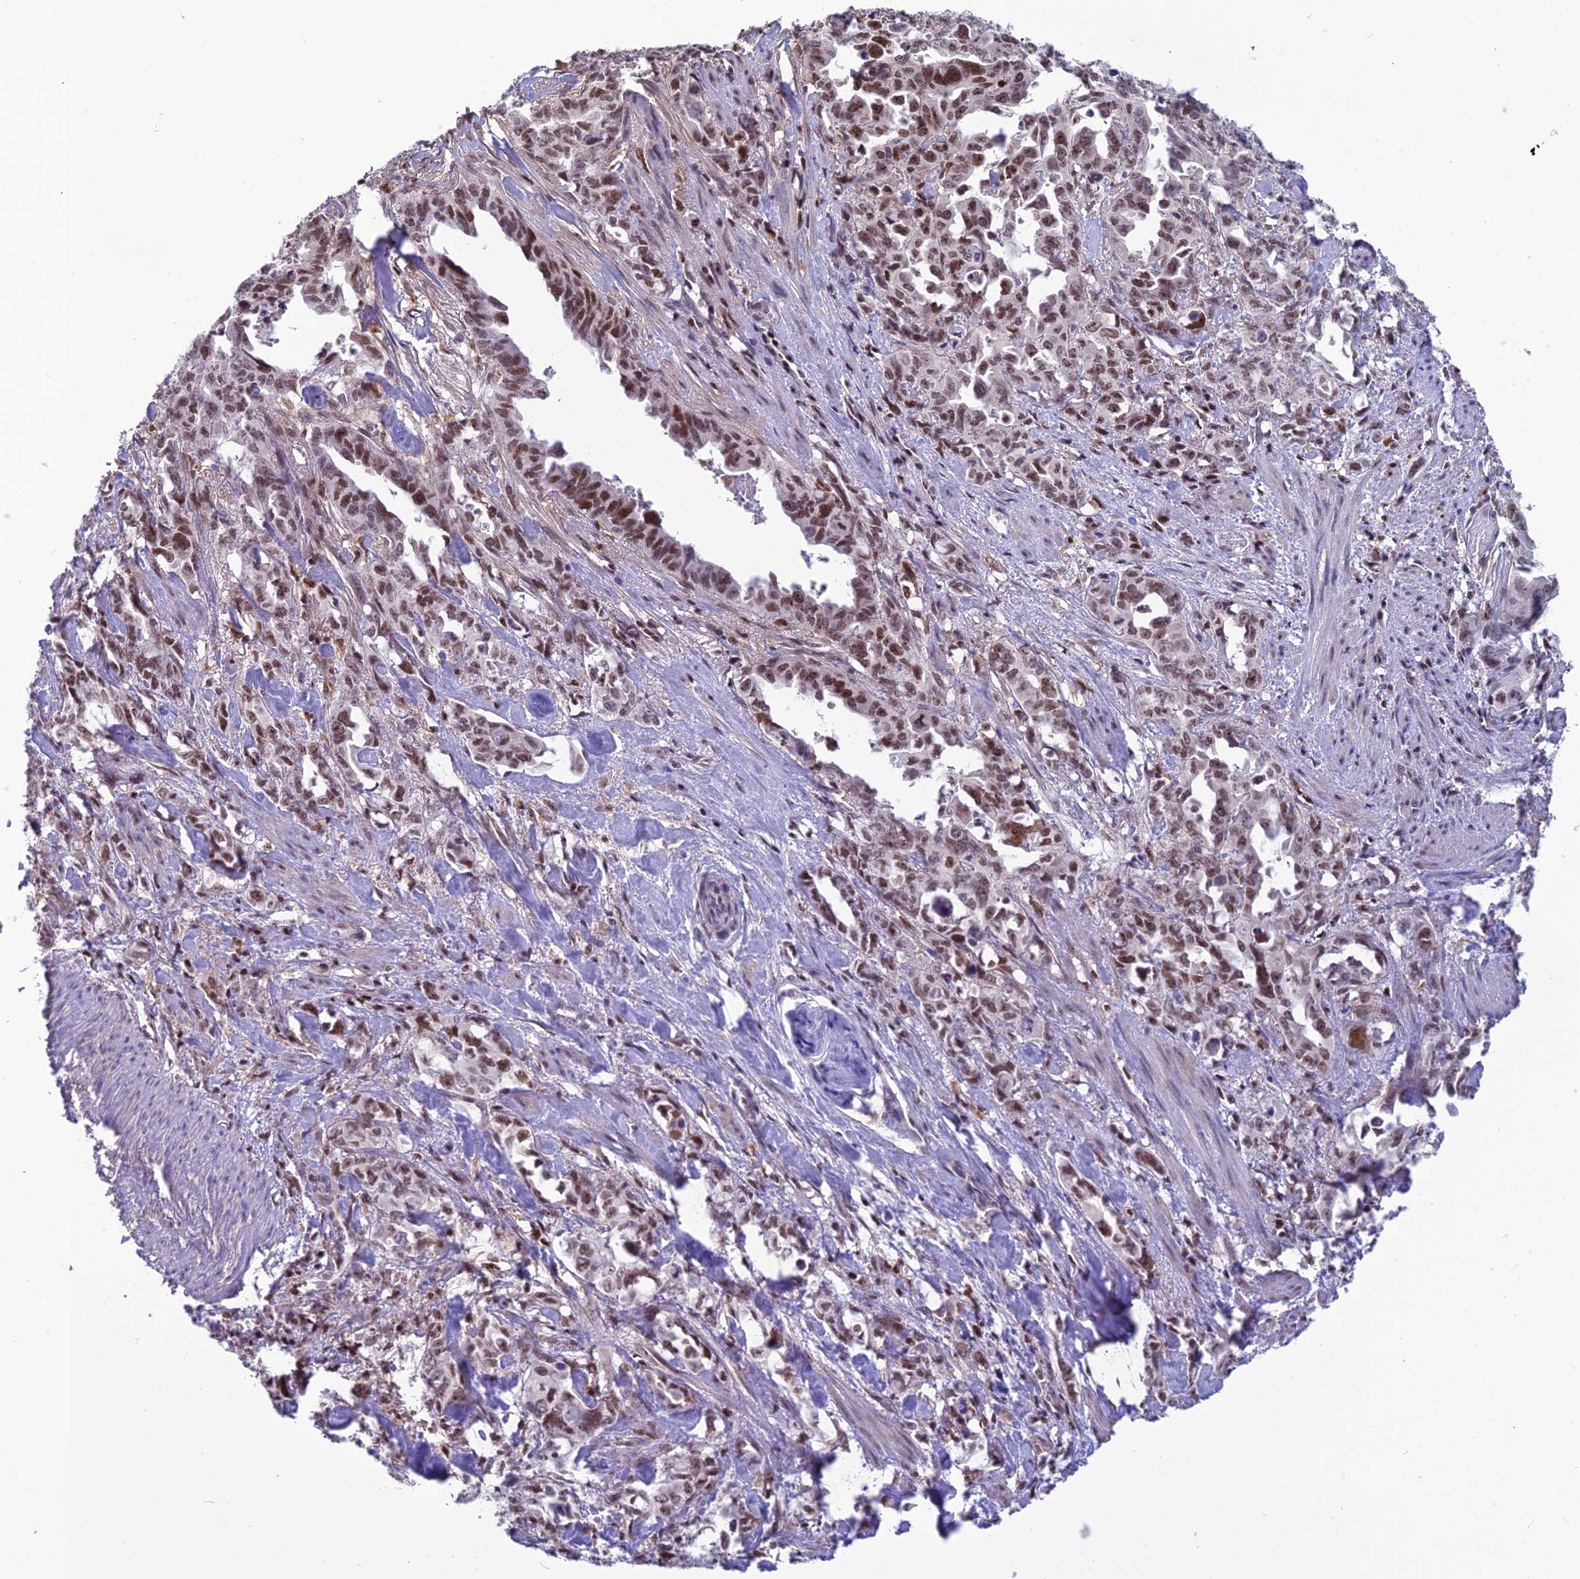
{"staining": {"intensity": "moderate", "quantity": ">75%", "location": "nuclear"}, "tissue": "endometrial cancer", "cell_type": "Tumor cells", "image_type": "cancer", "snomed": [{"axis": "morphology", "description": "Adenocarcinoma, NOS"}, {"axis": "topography", "description": "Endometrium"}], "caption": "Immunohistochemistry (DAB (3,3'-diaminobenzidine)) staining of endometrial cancer (adenocarcinoma) displays moderate nuclear protein positivity in approximately >75% of tumor cells.", "gene": "MIS12", "patient": {"sex": "female", "age": 65}}